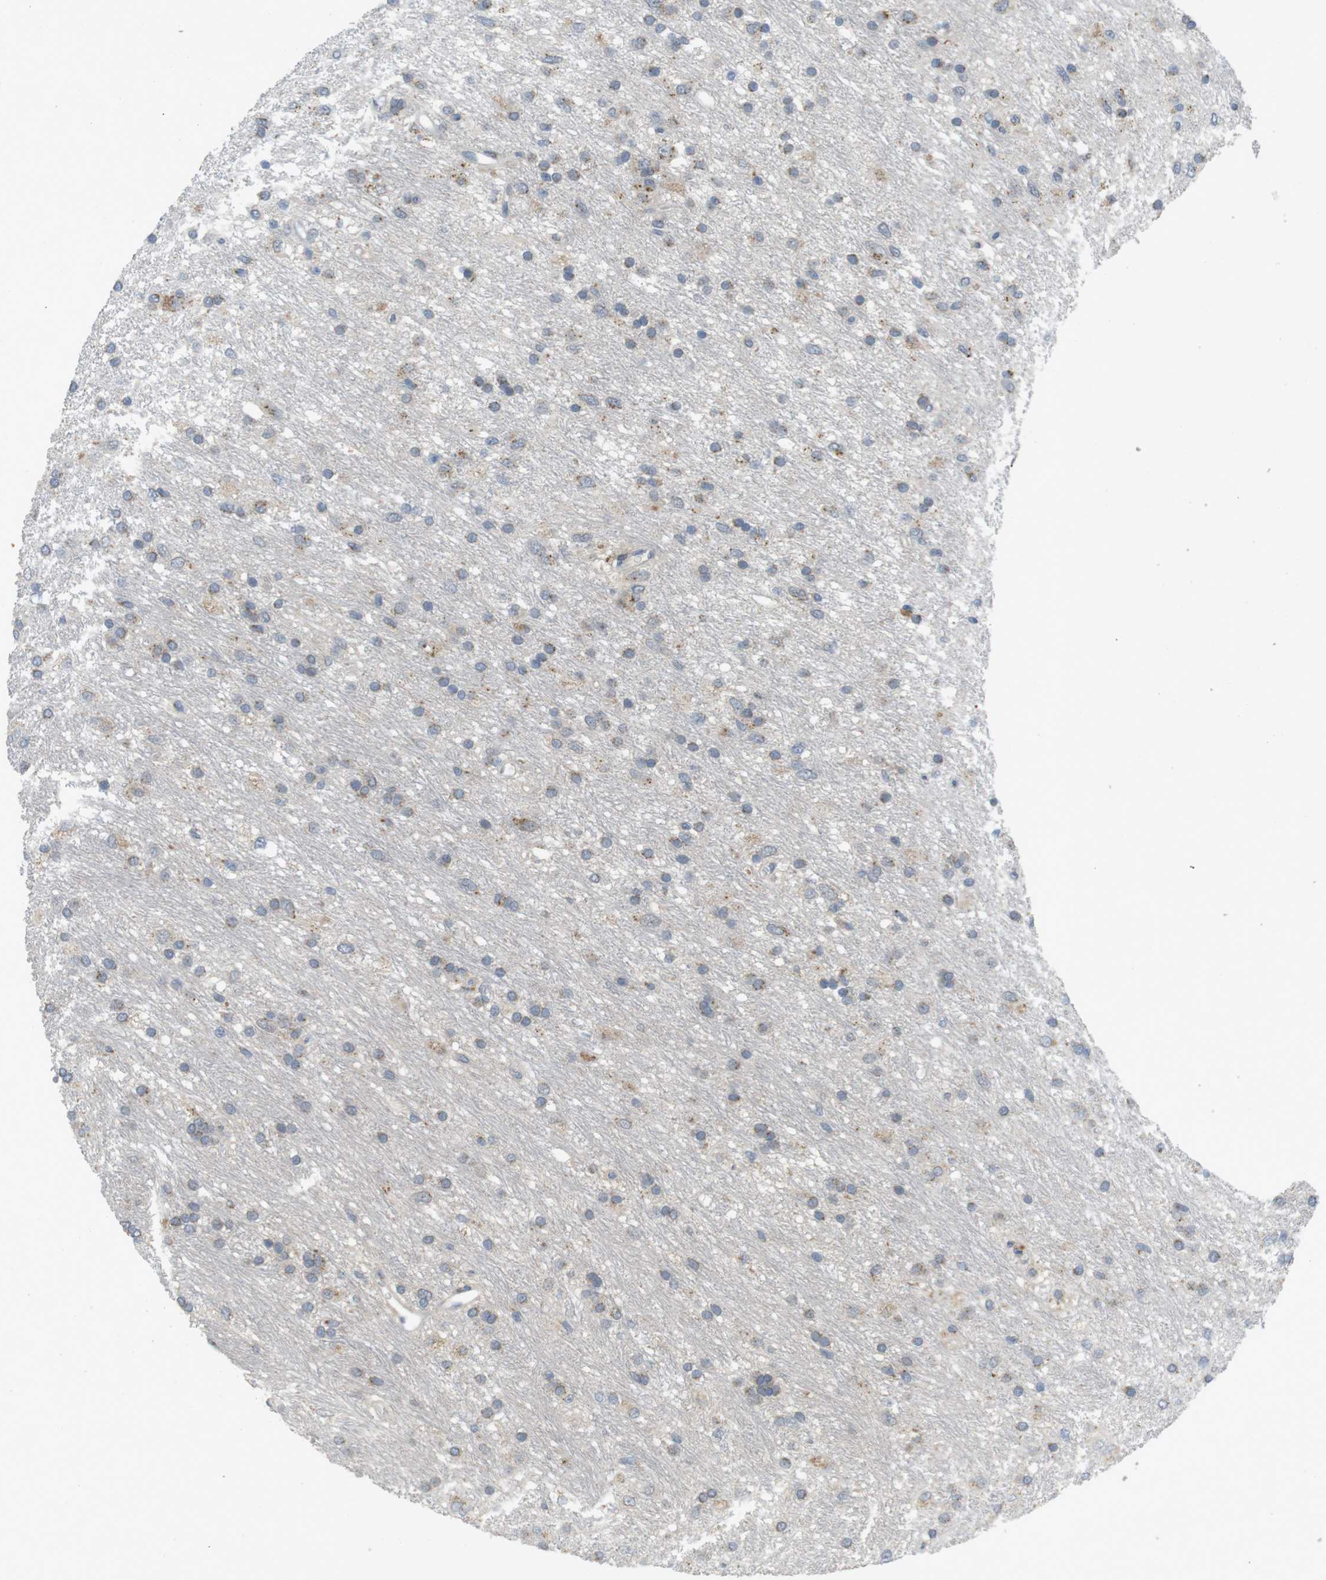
{"staining": {"intensity": "moderate", "quantity": "25%-75%", "location": "cytoplasmic/membranous"}, "tissue": "glioma", "cell_type": "Tumor cells", "image_type": "cancer", "snomed": [{"axis": "morphology", "description": "Glioma, malignant, Low grade"}, {"axis": "topography", "description": "Brain"}], "caption": "Glioma tissue reveals moderate cytoplasmic/membranous staining in about 25%-75% of tumor cells The protein of interest is stained brown, and the nuclei are stained in blue (DAB (3,3'-diaminobenzidine) IHC with brightfield microscopy, high magnification).", "gene": "YIPF3", "patient": {"sex": "male", "age": 77}}